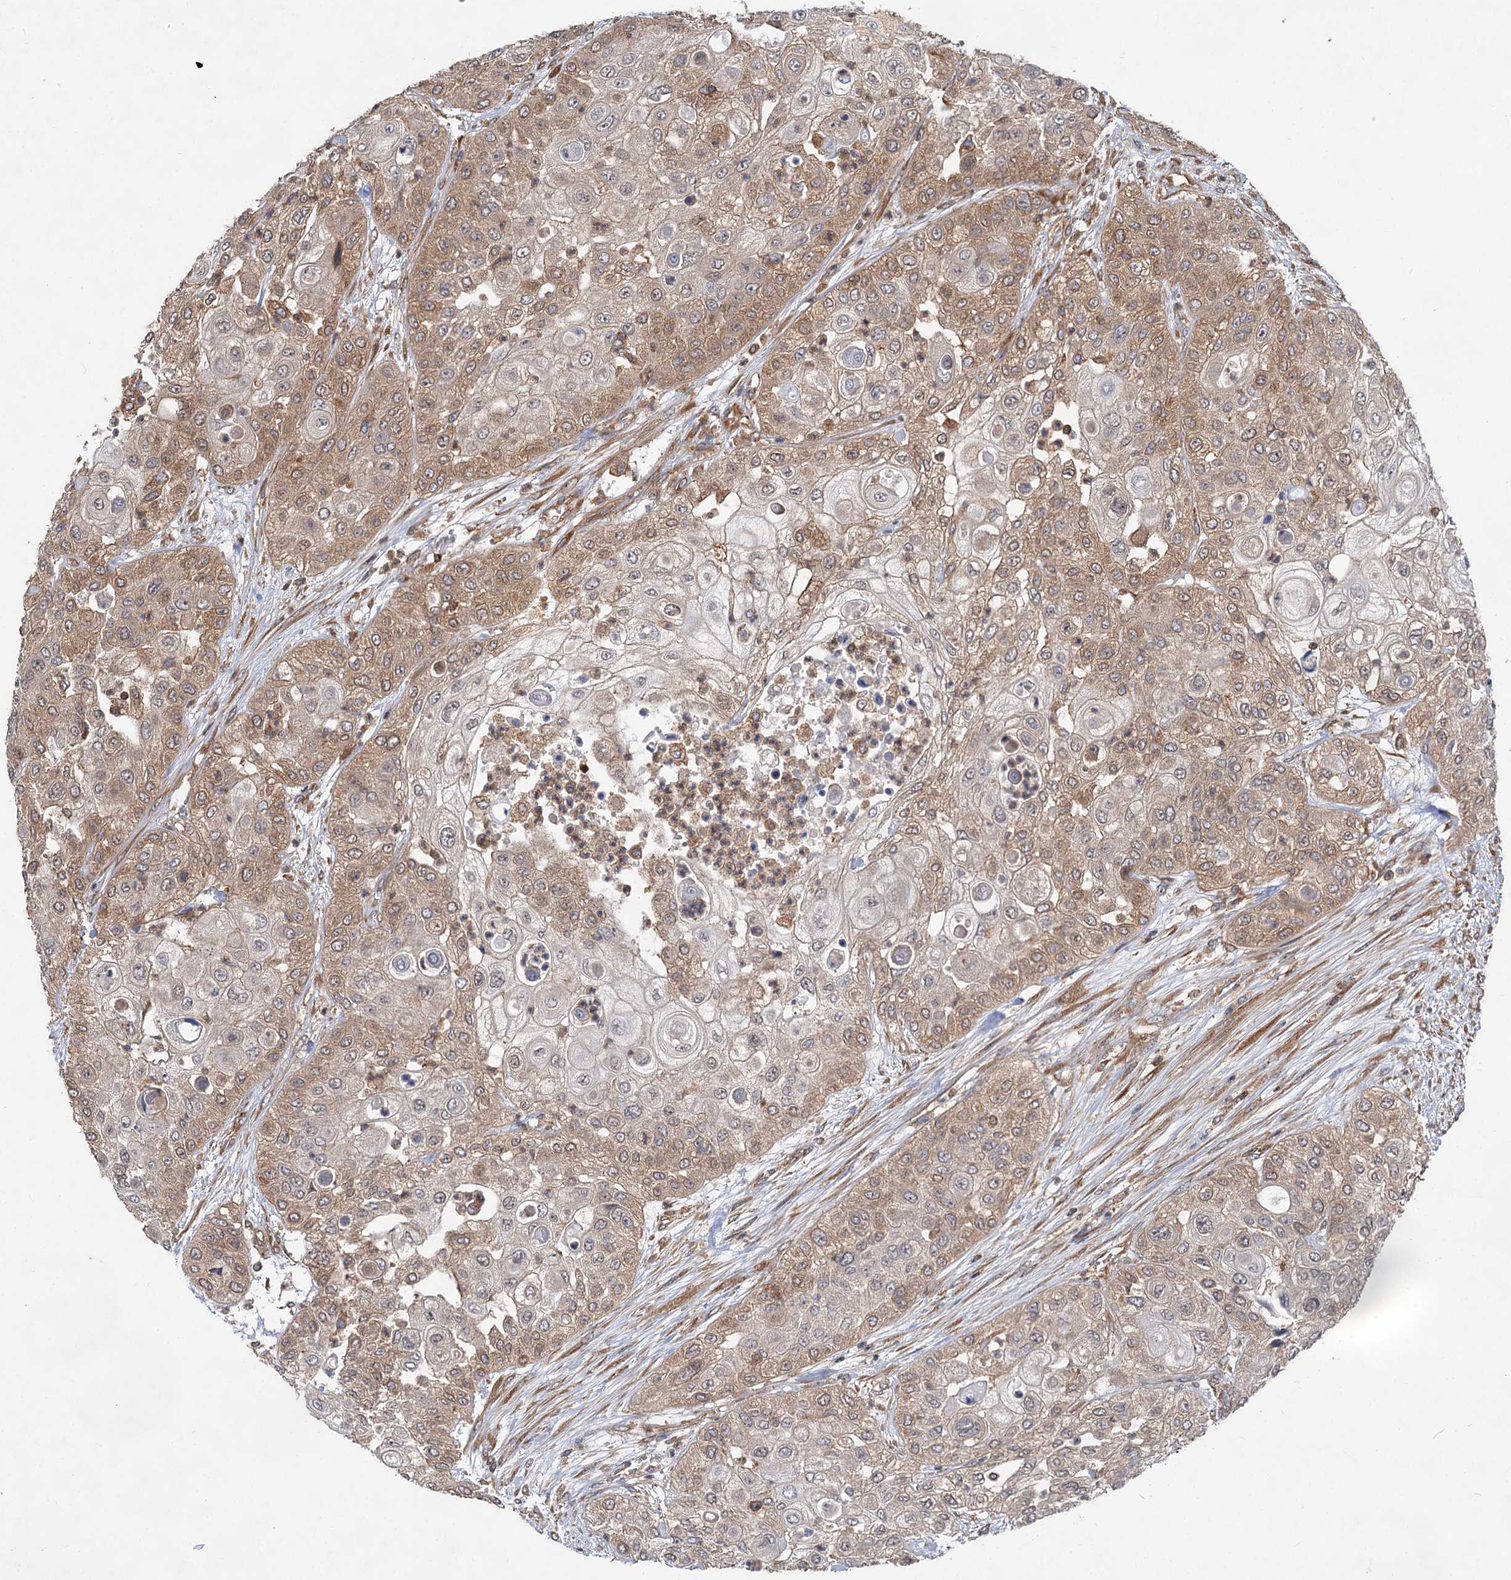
{"staining": {"intensity": "weak", "quantity": ">75%", "location": "cytoplasmic/membranous"}, "tissue": "urothelial cancer", "cell_type": "Tumor cells", "image_type": "cancer", "snomed": [{"axis": "morphology", "description": "Urothelial carcinoma, High grade"}, {"axis": "topography", "description": "Urinary bladder"}], "caption": "Brown immunohistochemical staining in human urothelial cancer demonstrates weak cytoplasmic/membranous staining in approximately >75% of tumor cells.", "gene": "PACS1", "patient": {"sex": "female", "age": 79}}